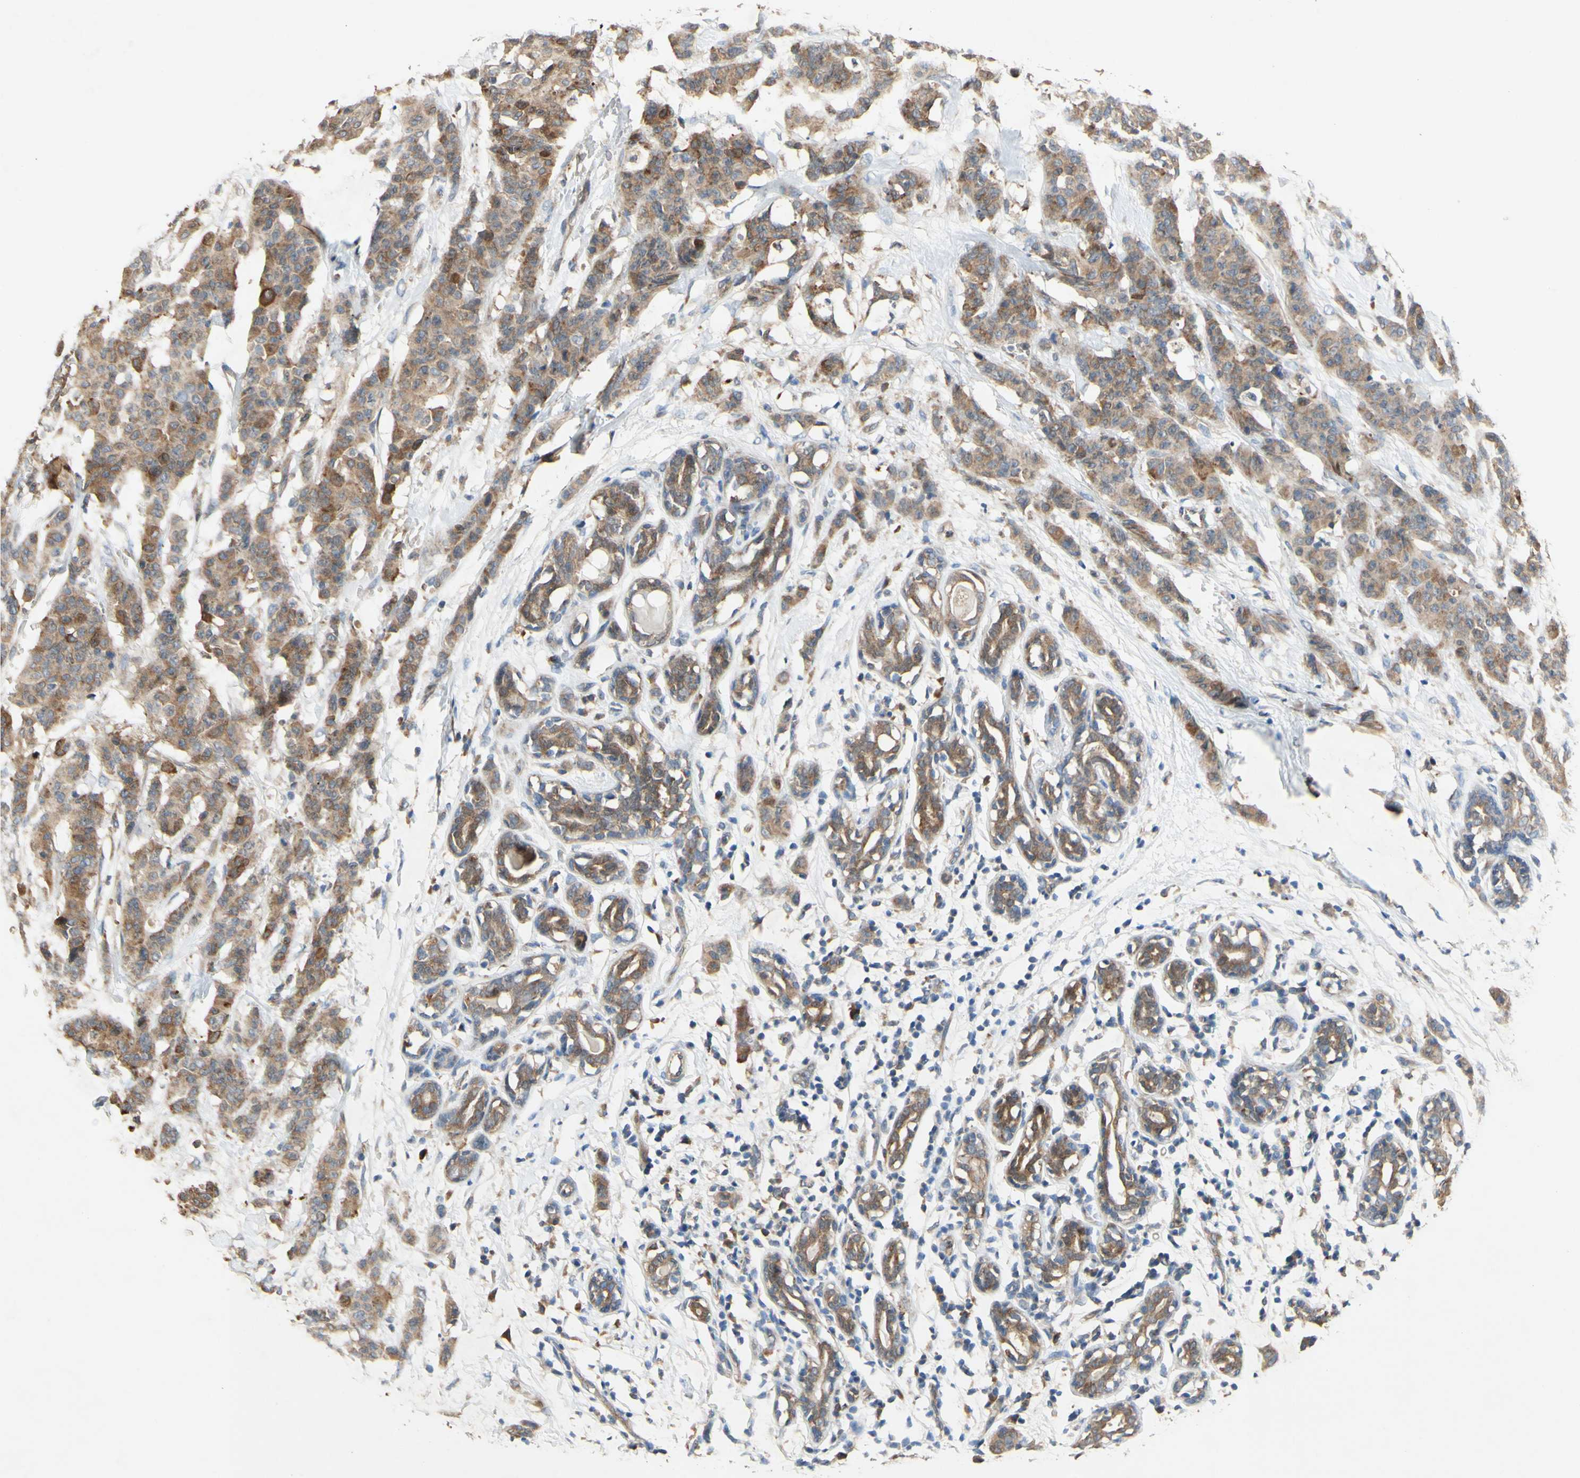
{"staining": {"intensity": "moderate", "quantity": ">75%", "location": "cytoplasmic/membranous"}, "tissue": "breast cancer", "cell_type": "Tumor cells", "image_type": "cancer", "snomed": [{"axis": "morphology", "description": "Normal tissue, NOS"}, {"axis": "morphology", "description": "Duct carcinoma"}, {"axis": "topography", "description": "Breast"}], "caption": "Immunohistochemical staining of breast cancer (invasive ductal carcinoma) reveals medium levels of moderate cytoplasmic/membranous staining in about >75% of tumor cells.", "gene": "PDGFB", "patient": {"sex": "female", "age": 40}}